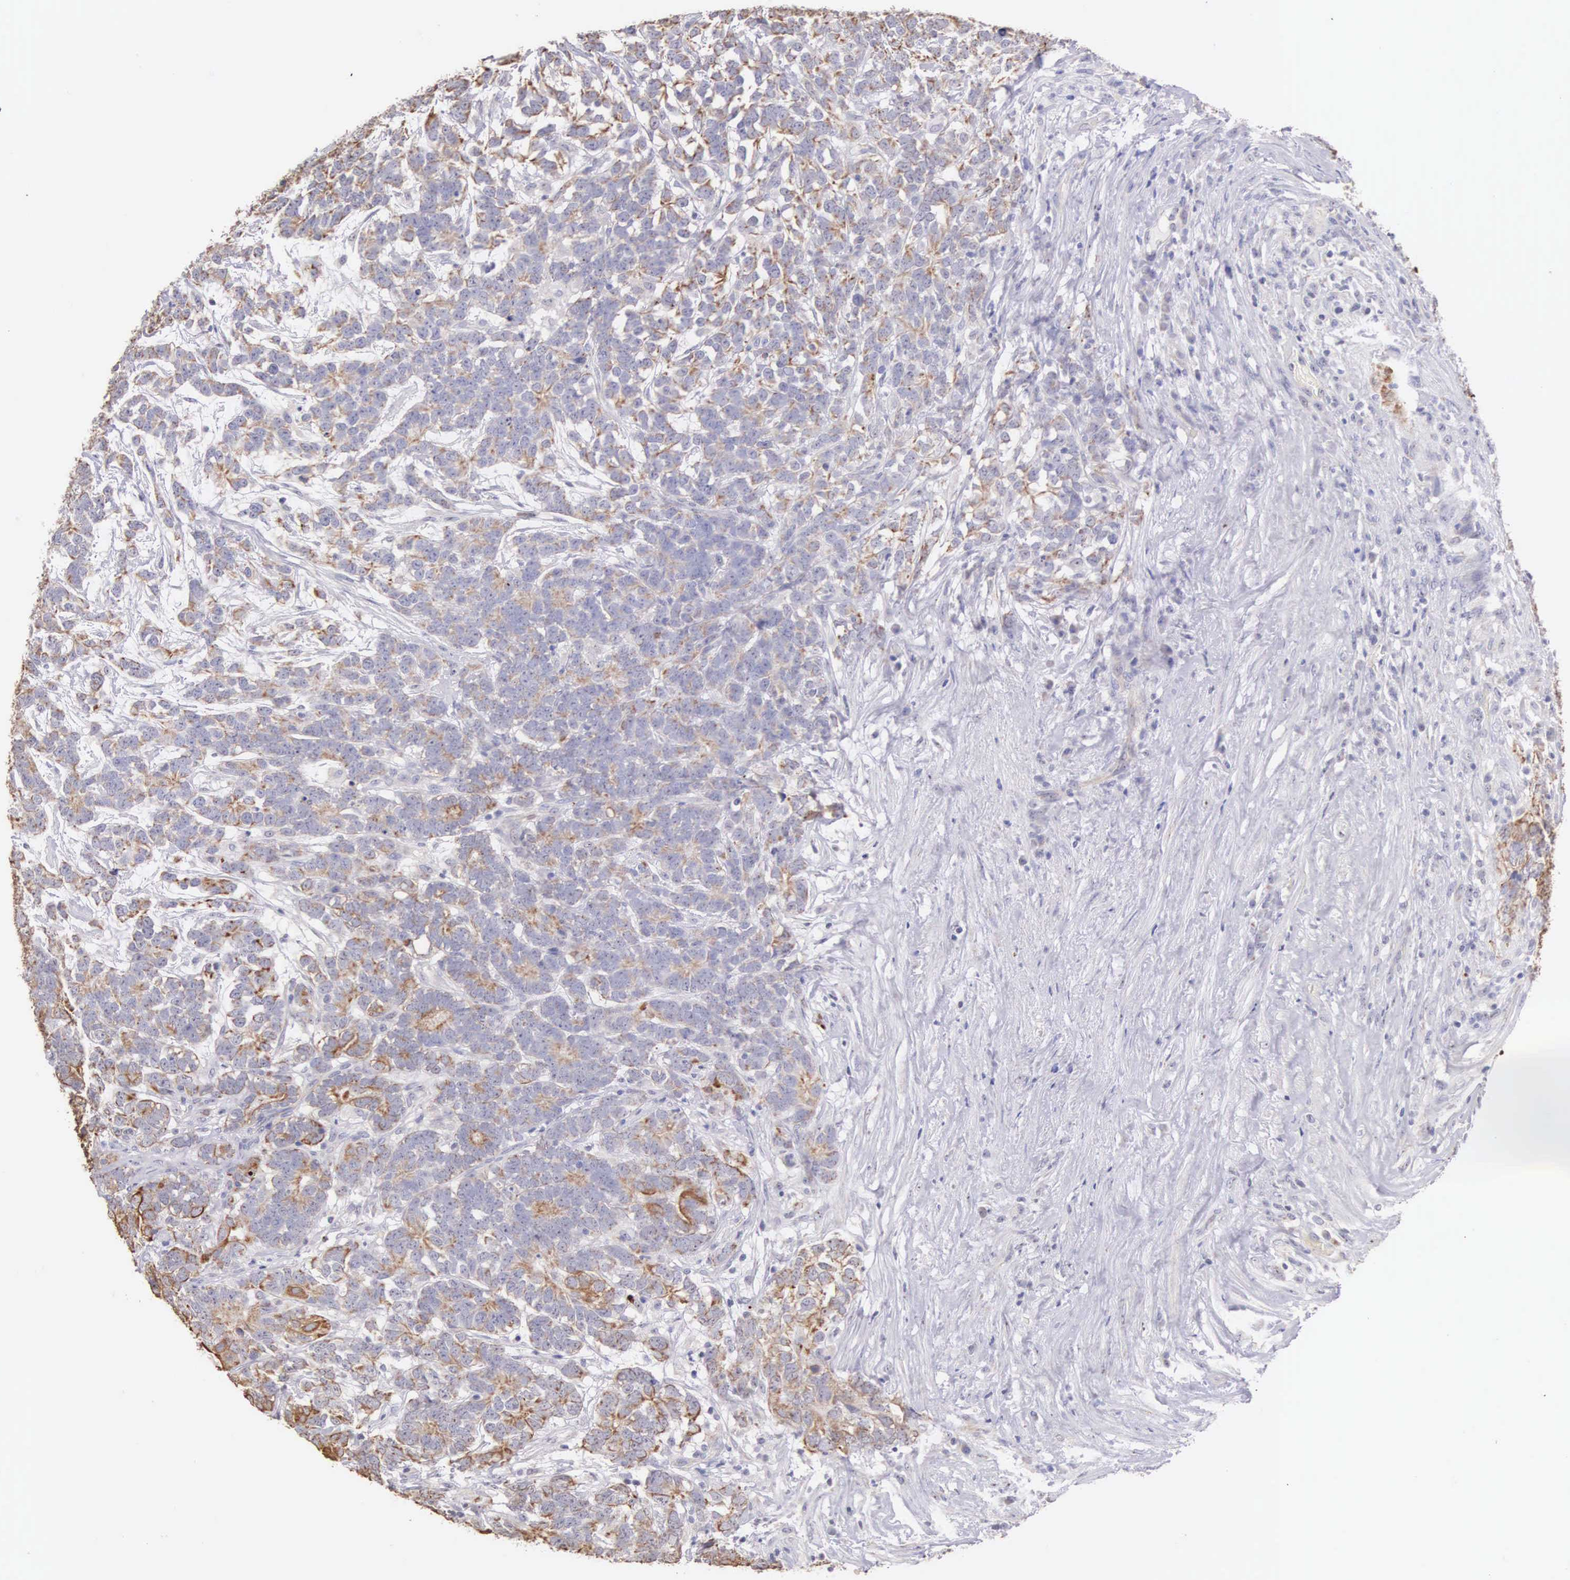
{"staining": {"intensity": "weak", "quantity": "25%-75%", "location": "cytoplasmic/membranous"}, "tissue": "testis cancer", "cell_type": "Tumor cells", "image_type": "cancer", "snomed": [{"axis": "morphology", "description": "Carcinoma, Embryonal, NOS"}, {"axis": "topography", "description": "Testis"}], "caption": "A brown stain labels weak cytoplasmic/membranous staining of a protein in embryonal carcinoma (testis) tumor cells. (DAB (3,3'-diaminobenzidine) IHC, brown staining for protein, blue staining for nuclei).", "gene": "PIR", "patient": {"sex": "male", "age": 26}}